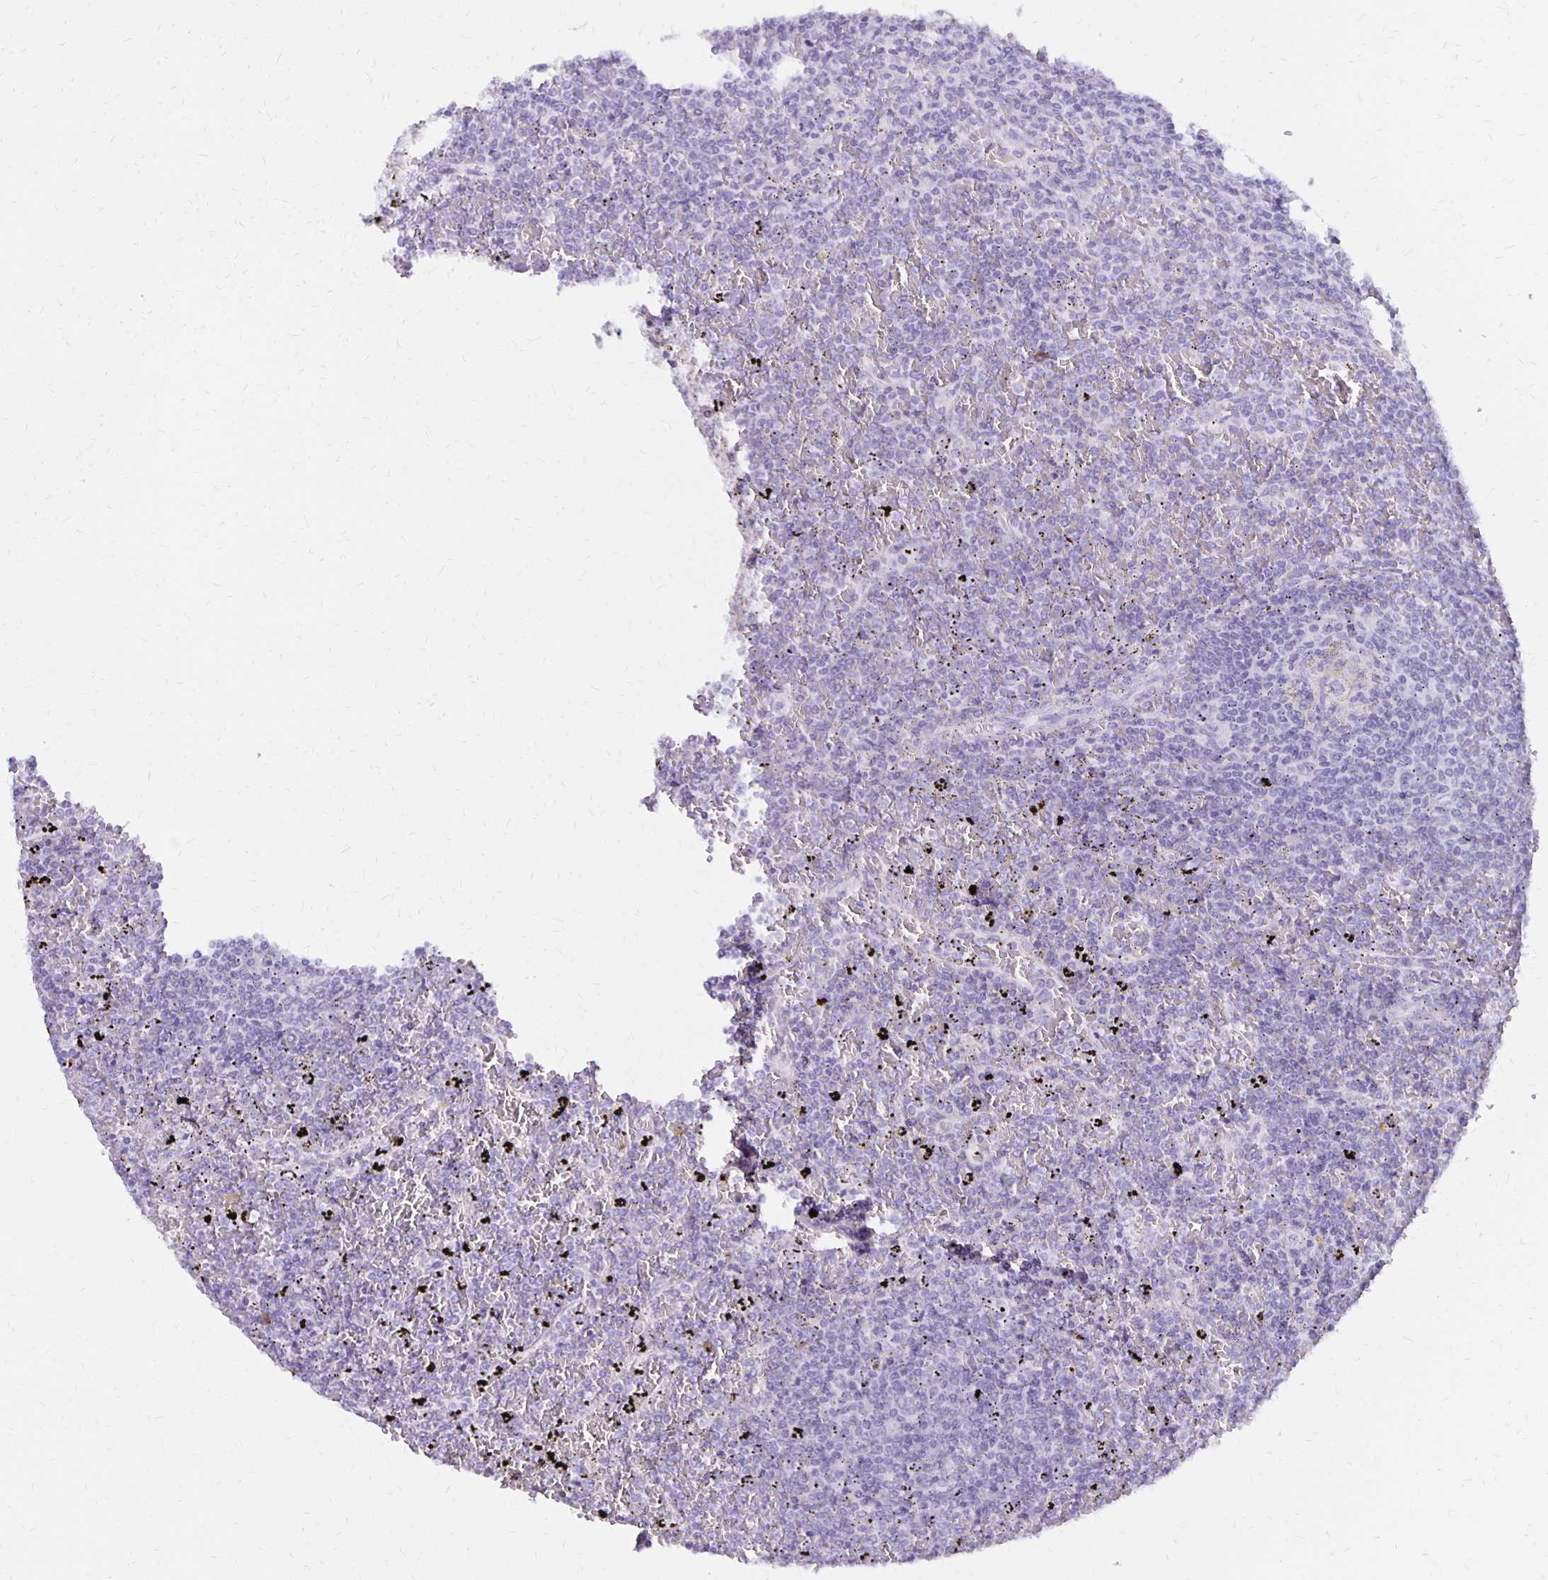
{"staining": {"intensity": "negative", "quantity": "none", "location": "none"}, "tissue": "lymphoma", "cell_type": "Tumor cells", "image_type": "cancer", "snomed": [{"axis": "morphology", "description": "Malignant lymphoma, non-Hodgkin's type, Low grade"}, {"axis": "topography", "description": "Spleen"}], "caption": "A high-resolution photomicrograph shows IHC staining of lymphoma, which shows no significant staining in tumor cells. (Immunohistochemistry, brightfield microscopy, high magnification).", "gene": "FNTB", "patient": {"sex": "female", "age": 77}}